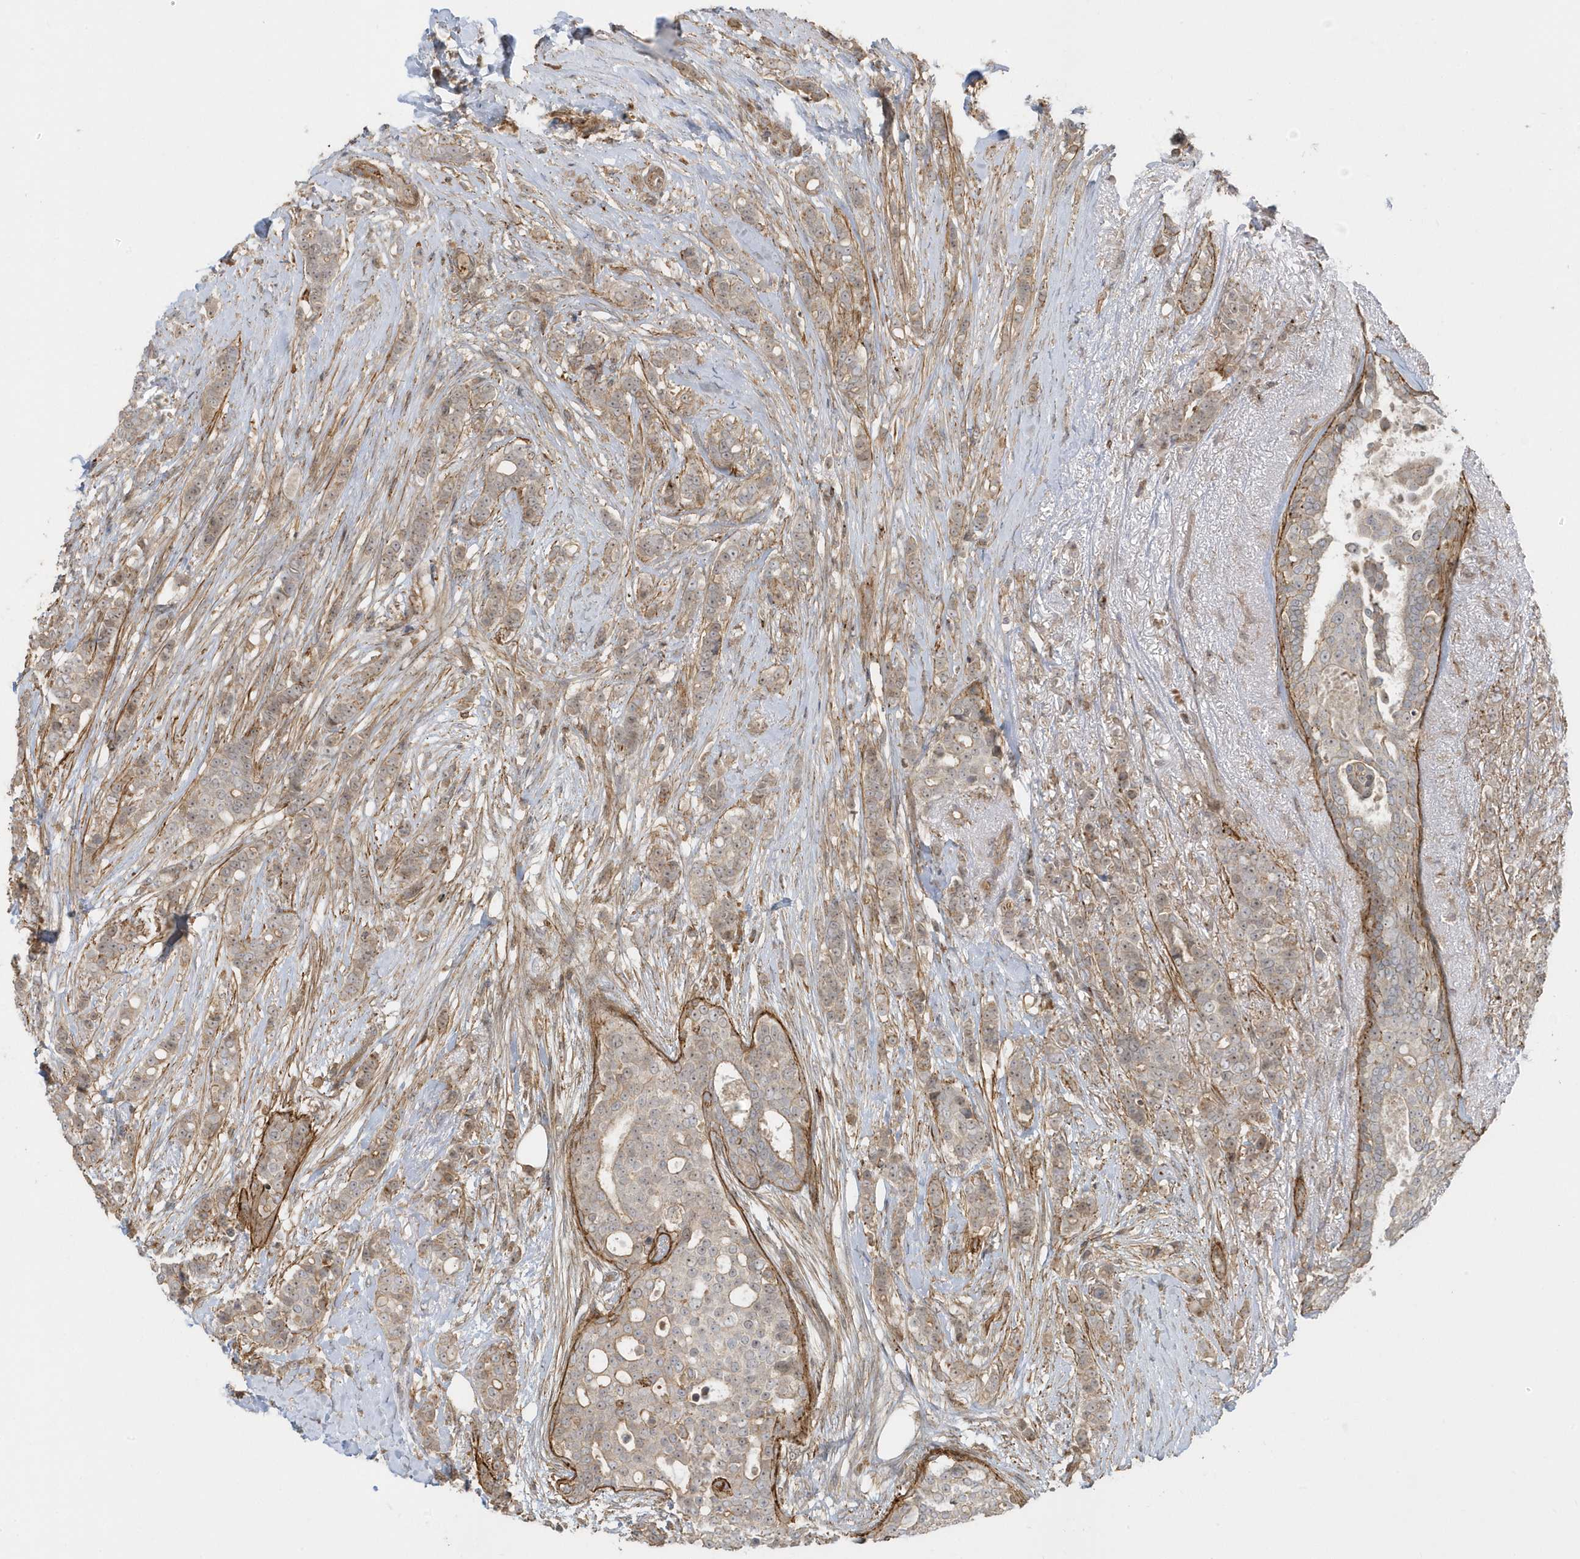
{"staining": {"intensity": "weak", "quantity": "25%-75%", "location": "cytoplasmic/membranous,nuclear"}, "tissue": "breast cancer", "cell_type": "Tumor cells", "image_type": "cancer", "snomed": [{"axis": "morphology", "description": "Lobular carcinoma"}, {"axis": "topography", "description": "Breast"}], "caption": "This histopathology image reveals immunohistochemistry staining of human breast lobular carcinoma, with low weak cytoplasmic/membranous and nuclear expression in about 25%-75% of tumor cells.", "gene": "ZBTB8A", "patient": {"sex": "female", "age": 51}}